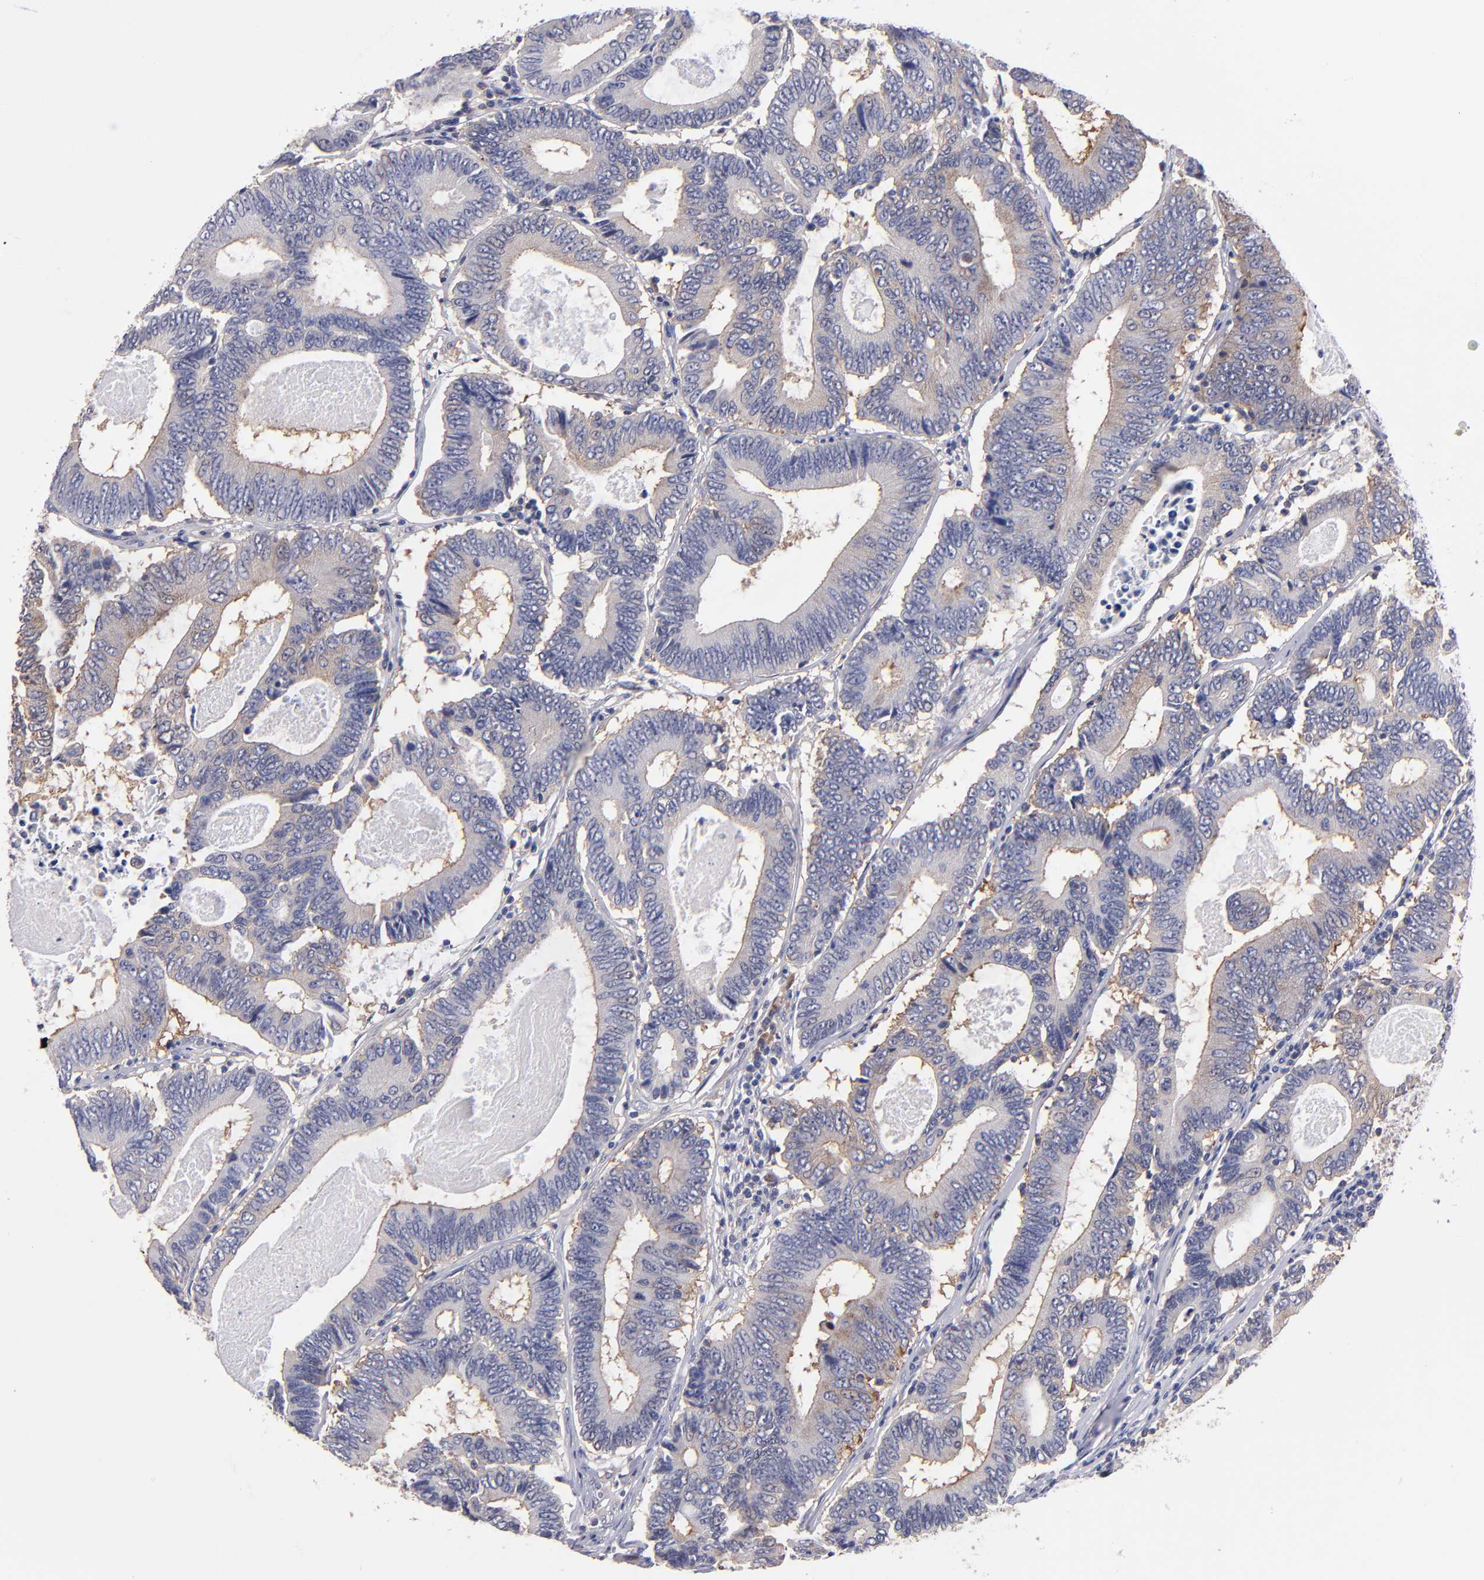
{"staining": {"intensity": "weak", "quantity": ">75%", "location": "cytoplasmic/membranous"}, "tissue": "colorectal cancer", "cell_type": "Tumor cells", "image_type": "cancer", "snomed": [{"axis": "morphology", "description": "Adenocarcinoma, NOS"}, {"axis": "topography", "description": "Colon"}], "caption": "Weak cytoplasmic/membranous protein positivity is appreciated in approximately >75% of tumor cells in colorectal cancer (adenocarcinoma). The protein of interest is shown in brown color, while the nuclei are stained blue.", "gene": "EIF3L", "patient": {"sex": "female", "age": 78}}